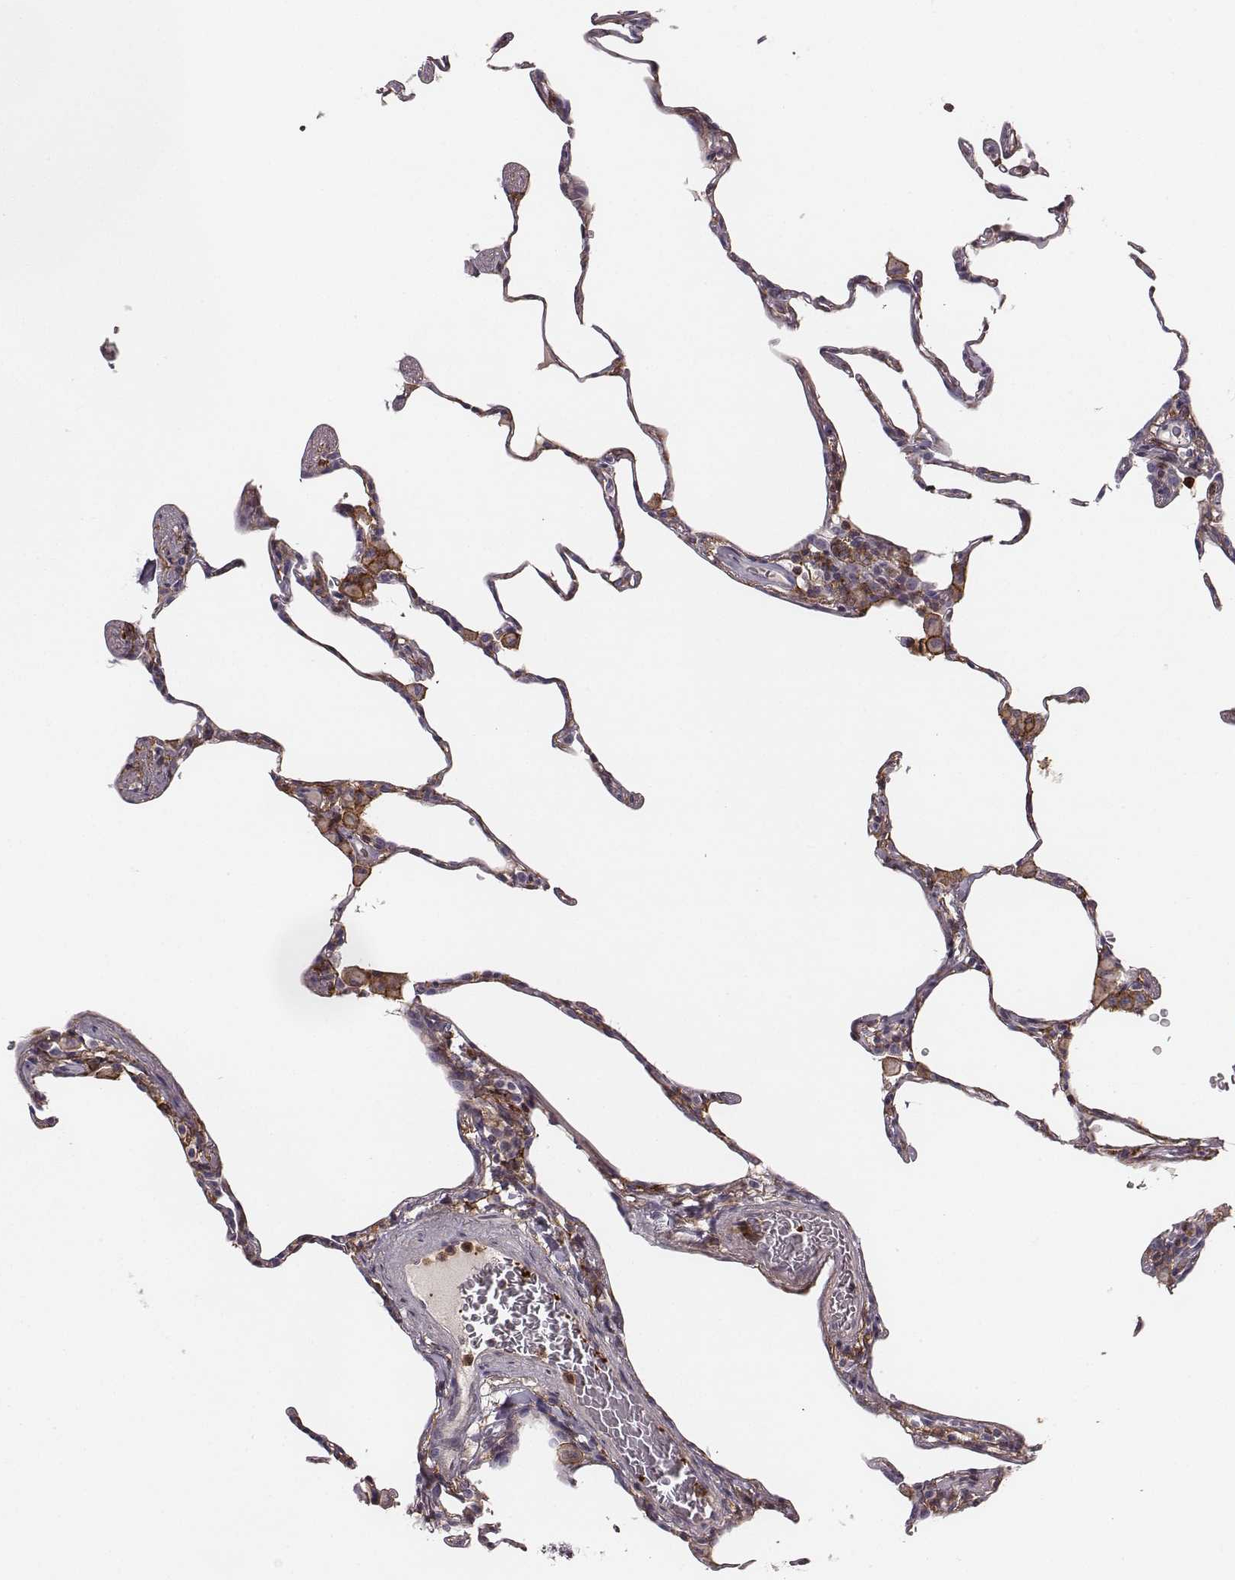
{"staining": {"intensity": "negative", "quantity": "none", "location": "none"}, "tissue": "lung", "cell_type": "Alveolar cells", "image_type": "normal", "snomed": [{"axis": "morphology", "description": "Normal tissue, NOS"}, {"axis": "topography", "description": "Lung"}], "caption": "The histopathology image exhibits no staining of alveolar cells in normal lung. Brightfield microscopy of IHC stained with DAB (brown) and hematoxylin (blue), captured at high magnification.", "gene": "ZYX", "patient": {"sex": "female", "age": 57}}